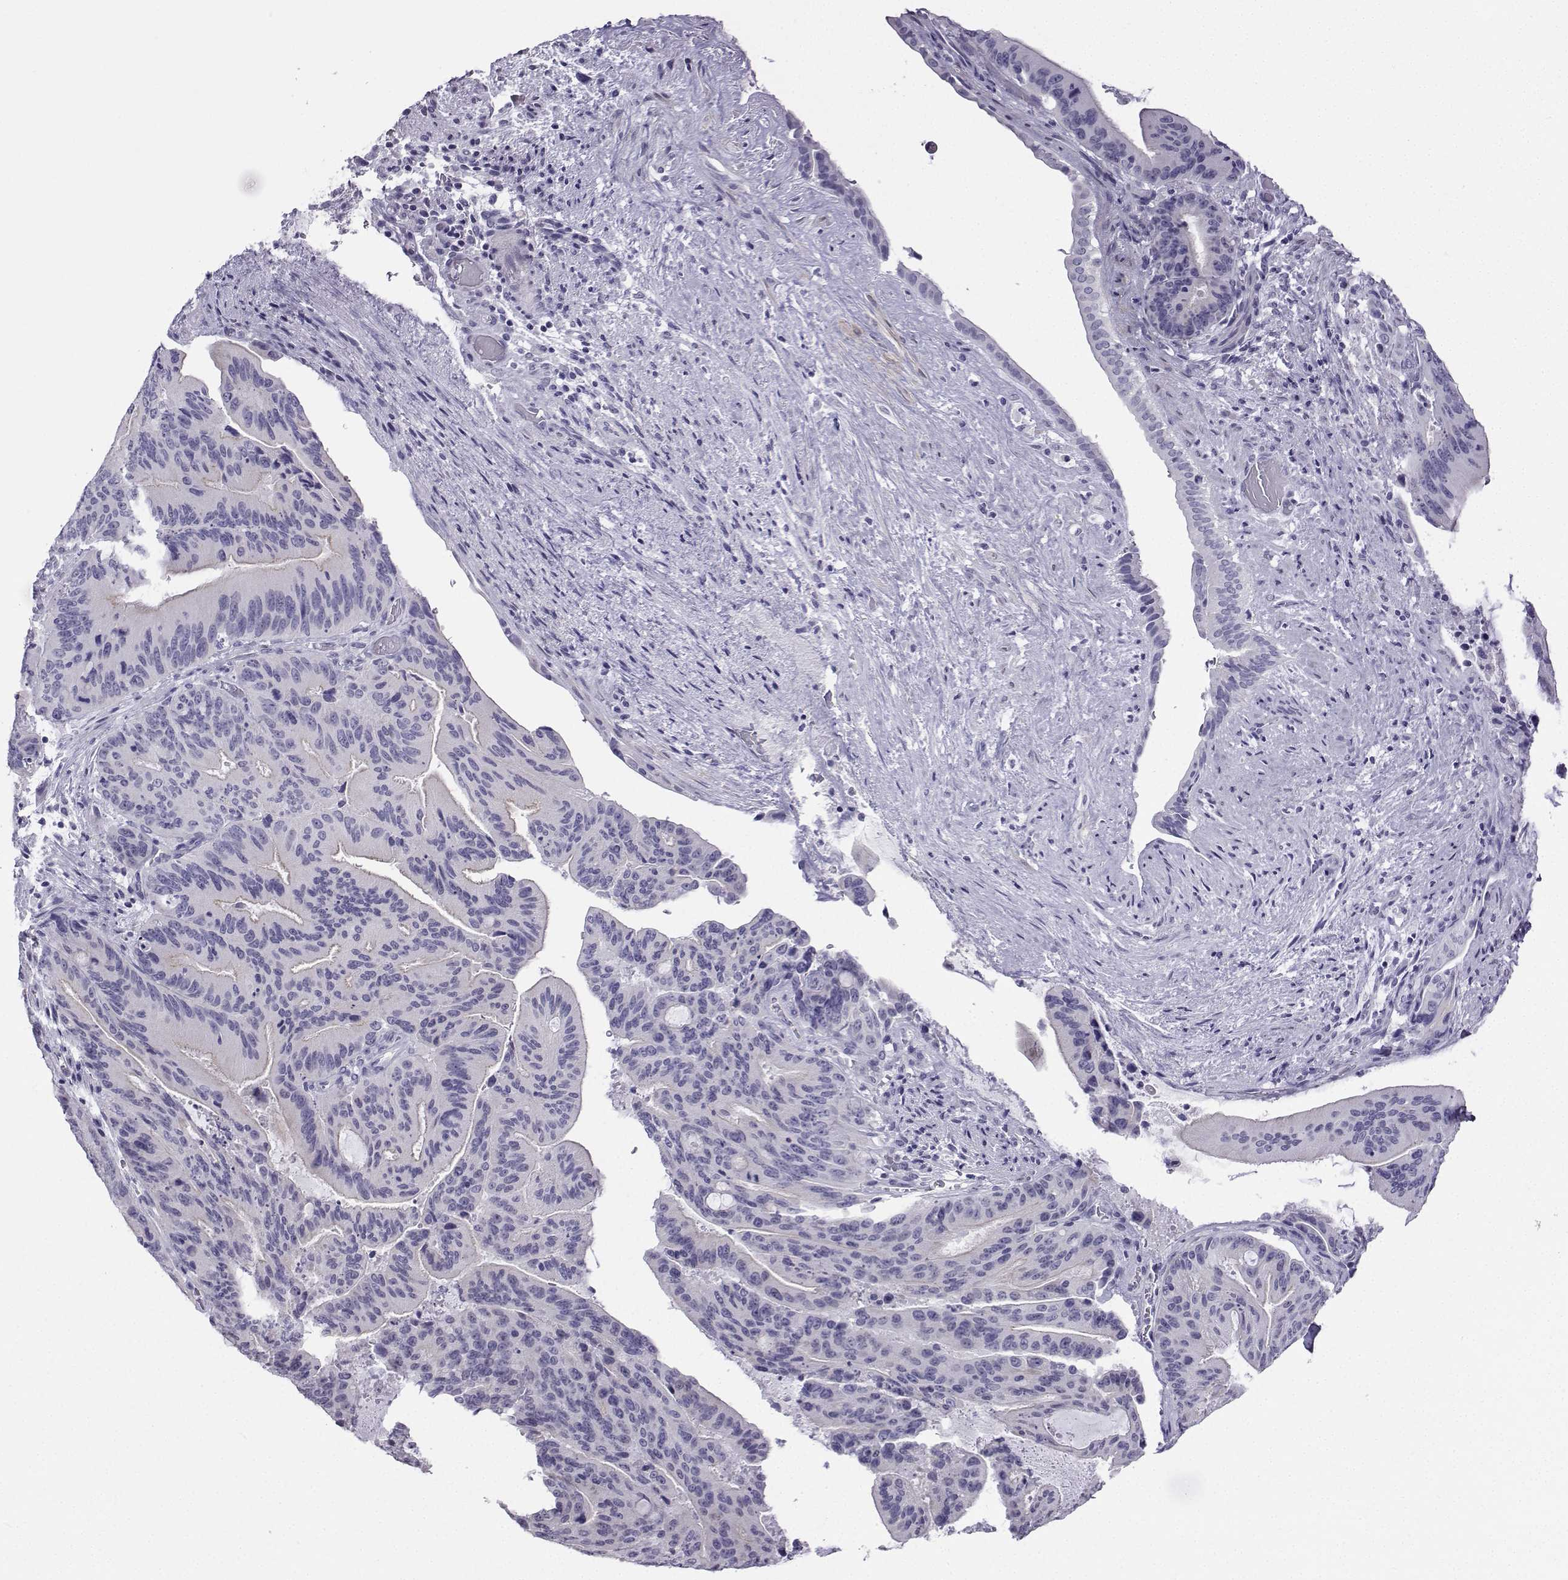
{"staining": {"intensity": "negative", "quantity": "none", "location": "none"}, "tissue": "liver cancer", "cell_type": "Tumor cells", "image_type": "cancer", "snomed": [{"axis": "morphology", "description": "Cholangiocarcinoma"}, {"axis": "topography", "description": "Liver"}], "caption": "IHC photomicrograph of neoplastic tissue: human liver cholangiocarcinoma stained with DAB (3,3'-diaminobenzidine) reveals no significant protein expression in tumor cells.", "gene": "KIF17", "patient": {"sex": "female", "age": 73}}